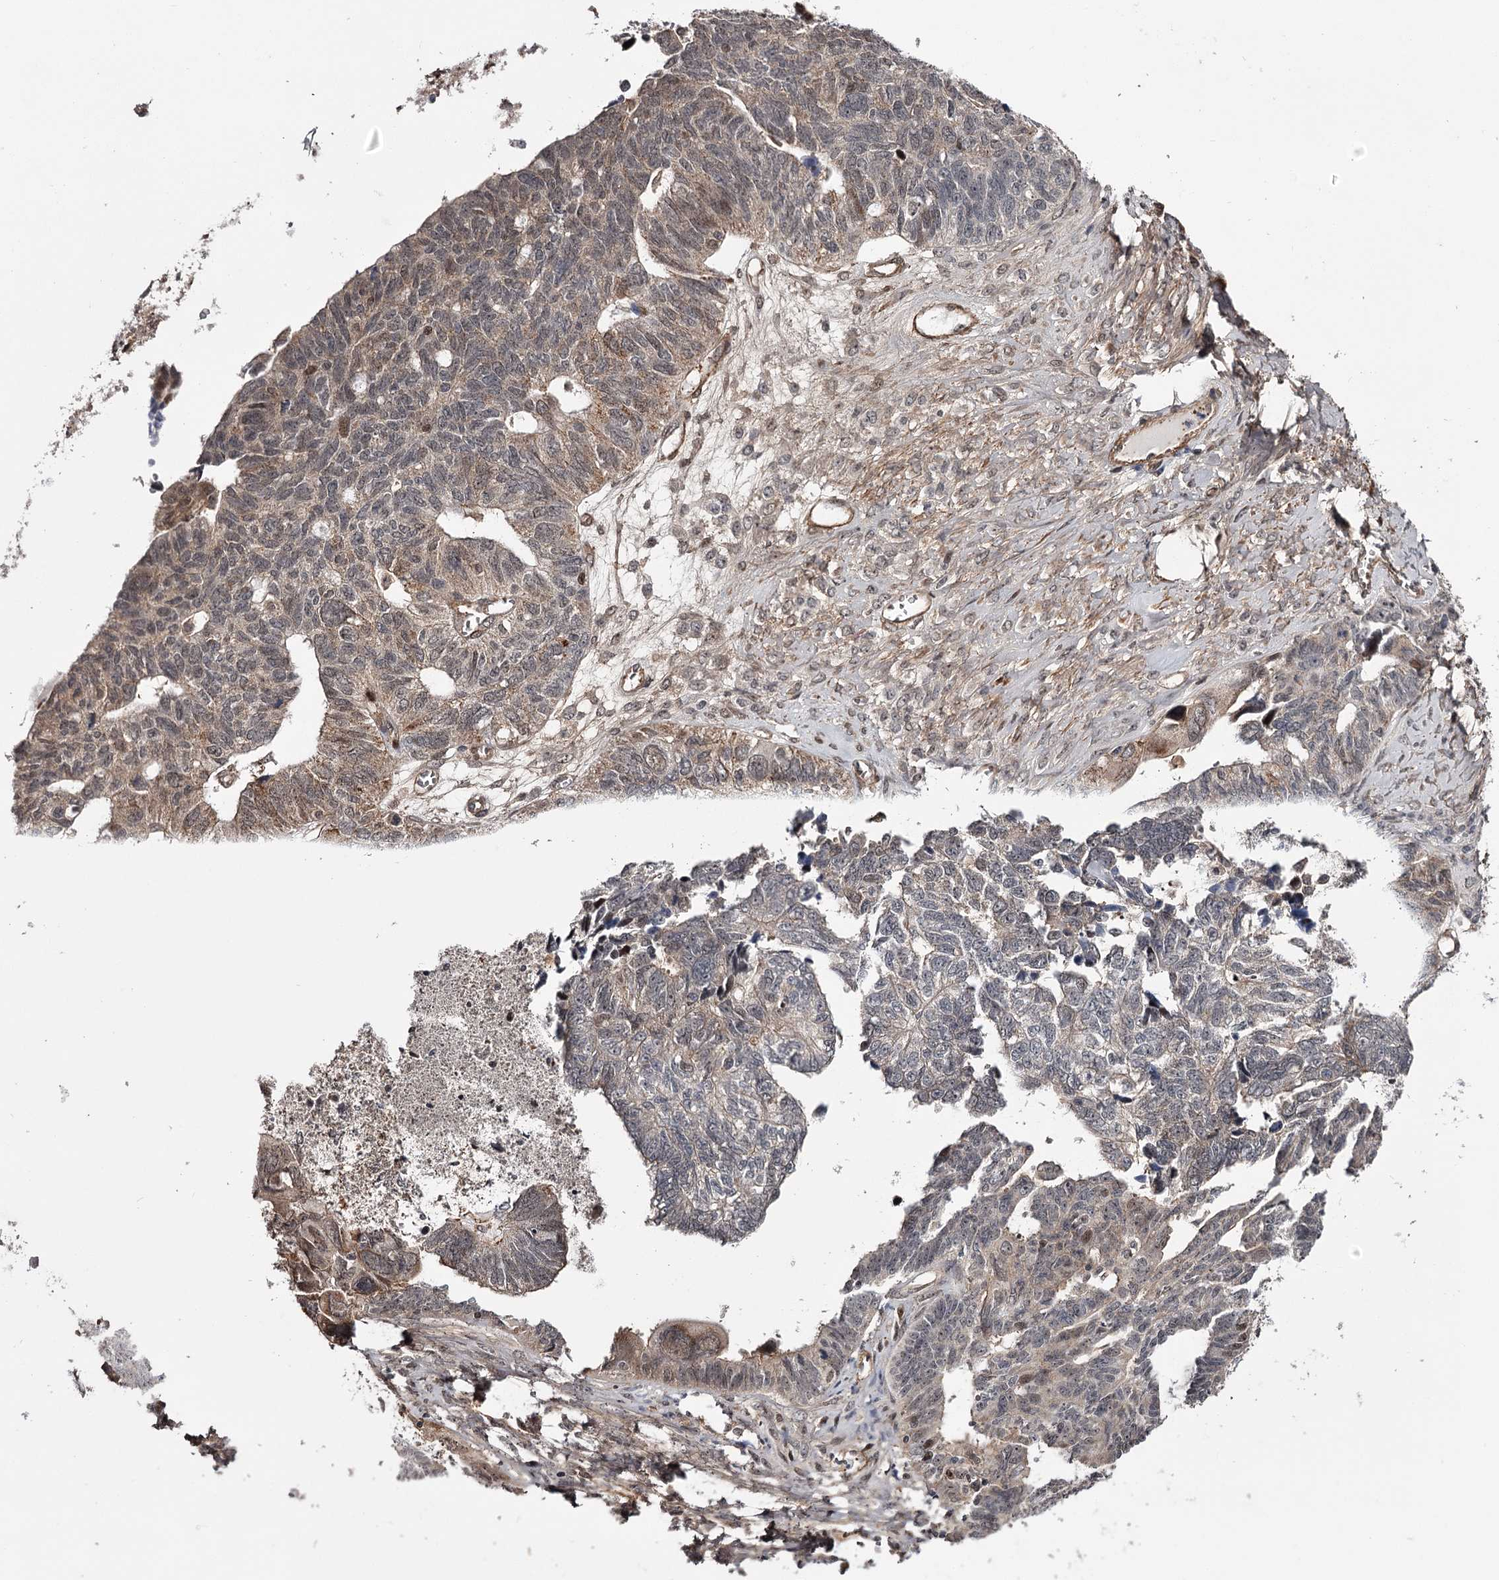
{"staining": {"intensity": "weak", "quantity": "<25%", "location": "cytoplasmic/membranous,nuclear"}, "tissue": "ovarian cancer", "cell_type": "Tumor cells", "image_type": "cancer", "snomed": [{"axis": "morphology", "description": "Cystadenocarcinoma, serous, NOS"}, {"axis": "topography", "description": "Ovary"}], "caption": "The micrograph exhibits no staining of tumor cells in serous cystadenocarcinoma (ovarian).", "gene": "TTC33", "patient": {"sex": "female", "age": 79}}